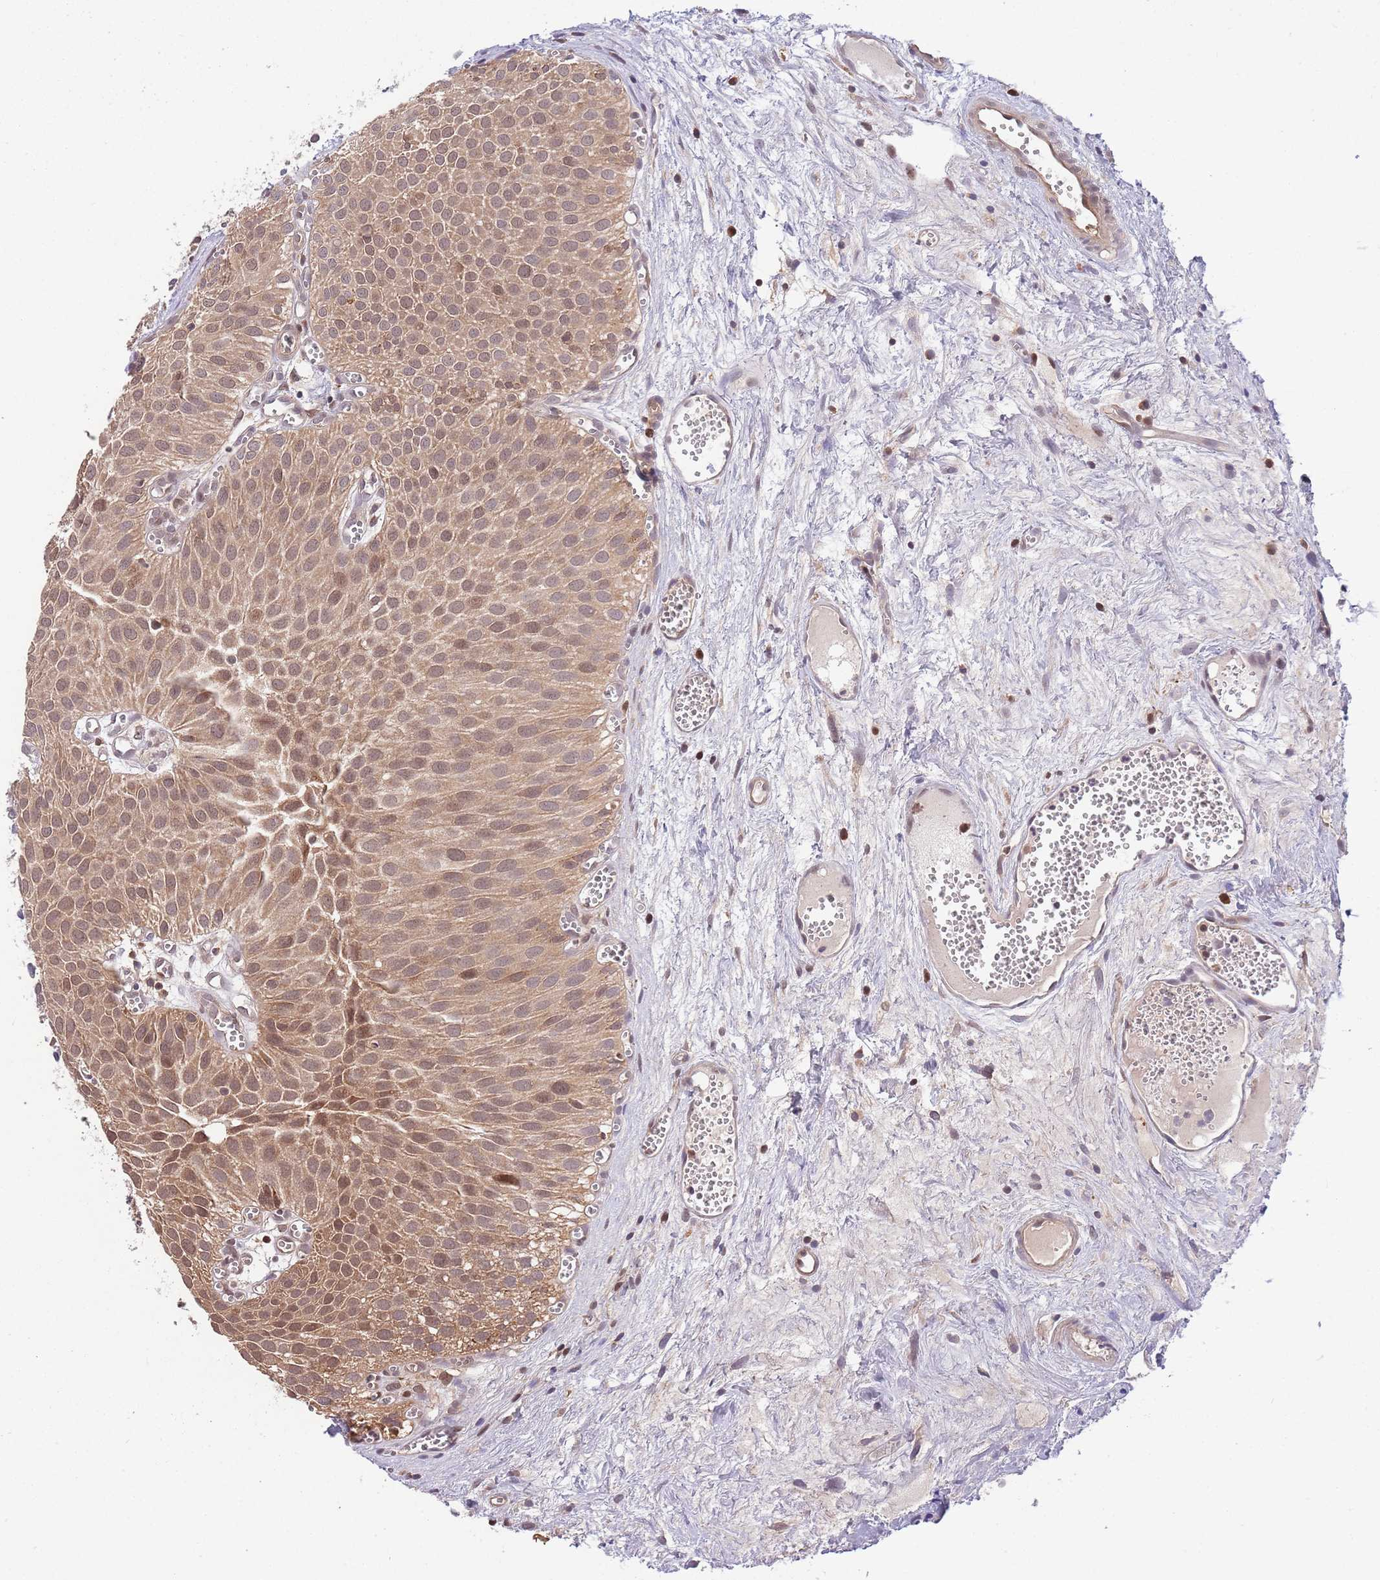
{"staining": {"intensity": "moderate", "quantity": ">75%", "location": "cytoplasmic/membranous,nuclear"}, "tissue": "urothelial cancer", "cell_type": "Tumor cells", "image_type": "cancer", "snomed": [{"axis": "morphology", "description": "Urothelial carcinoma, Low grade"}, {"axis": "topography", "description": "Urinary bladder"}], "caption": "Urothelial cancer stained for a protein demonstrates moderate cytoplasmic/membranous and nuclear positivity in tumor cells.", "gene": "SALL1", "patient": {"sex": "male", "age": 88}}